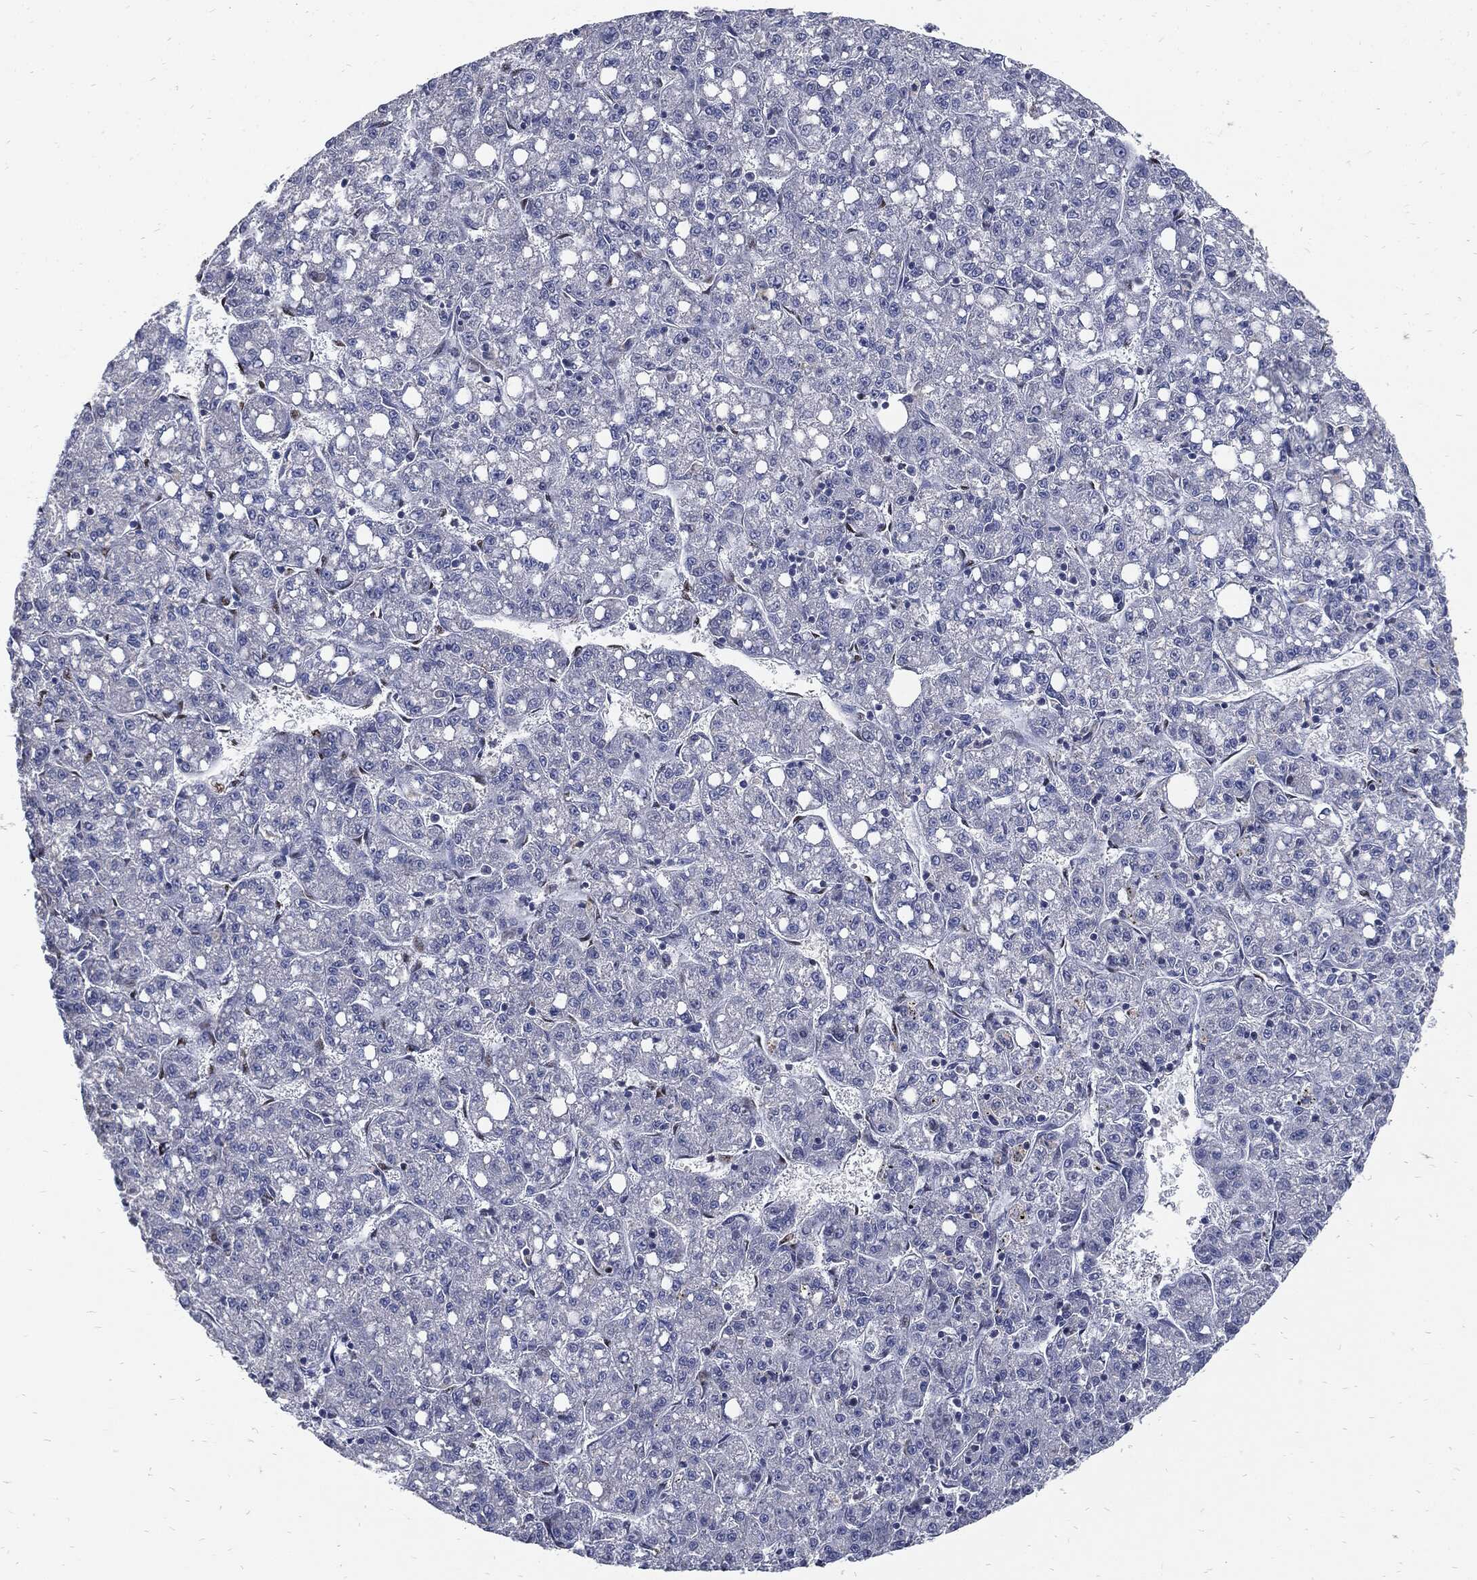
{"staining": {"intensity": "negative", "quantity": "none", "location": "none"}, "tissue": "liver cancer", "cell_type": "Tumor cells", "image_type": "cancer", "snomed": [{"axis": "morphology", "description": "Carcinoma, Hepatocellular, NOS"}, {"axis": "topography", "description": "Liver"}], "caption": "The histopathology image displays no staining of tumor cells in hepatocellular carcinoma (liver). The staining was performed using DAB (3,3'-diaminobenzidine) to visualize the protein expression in brown, while the nuclei were stained in blue with hematoxylin (Magnification: 20x).", "gene": "NBN", "patient": {"sex": "female", "age": 65}}